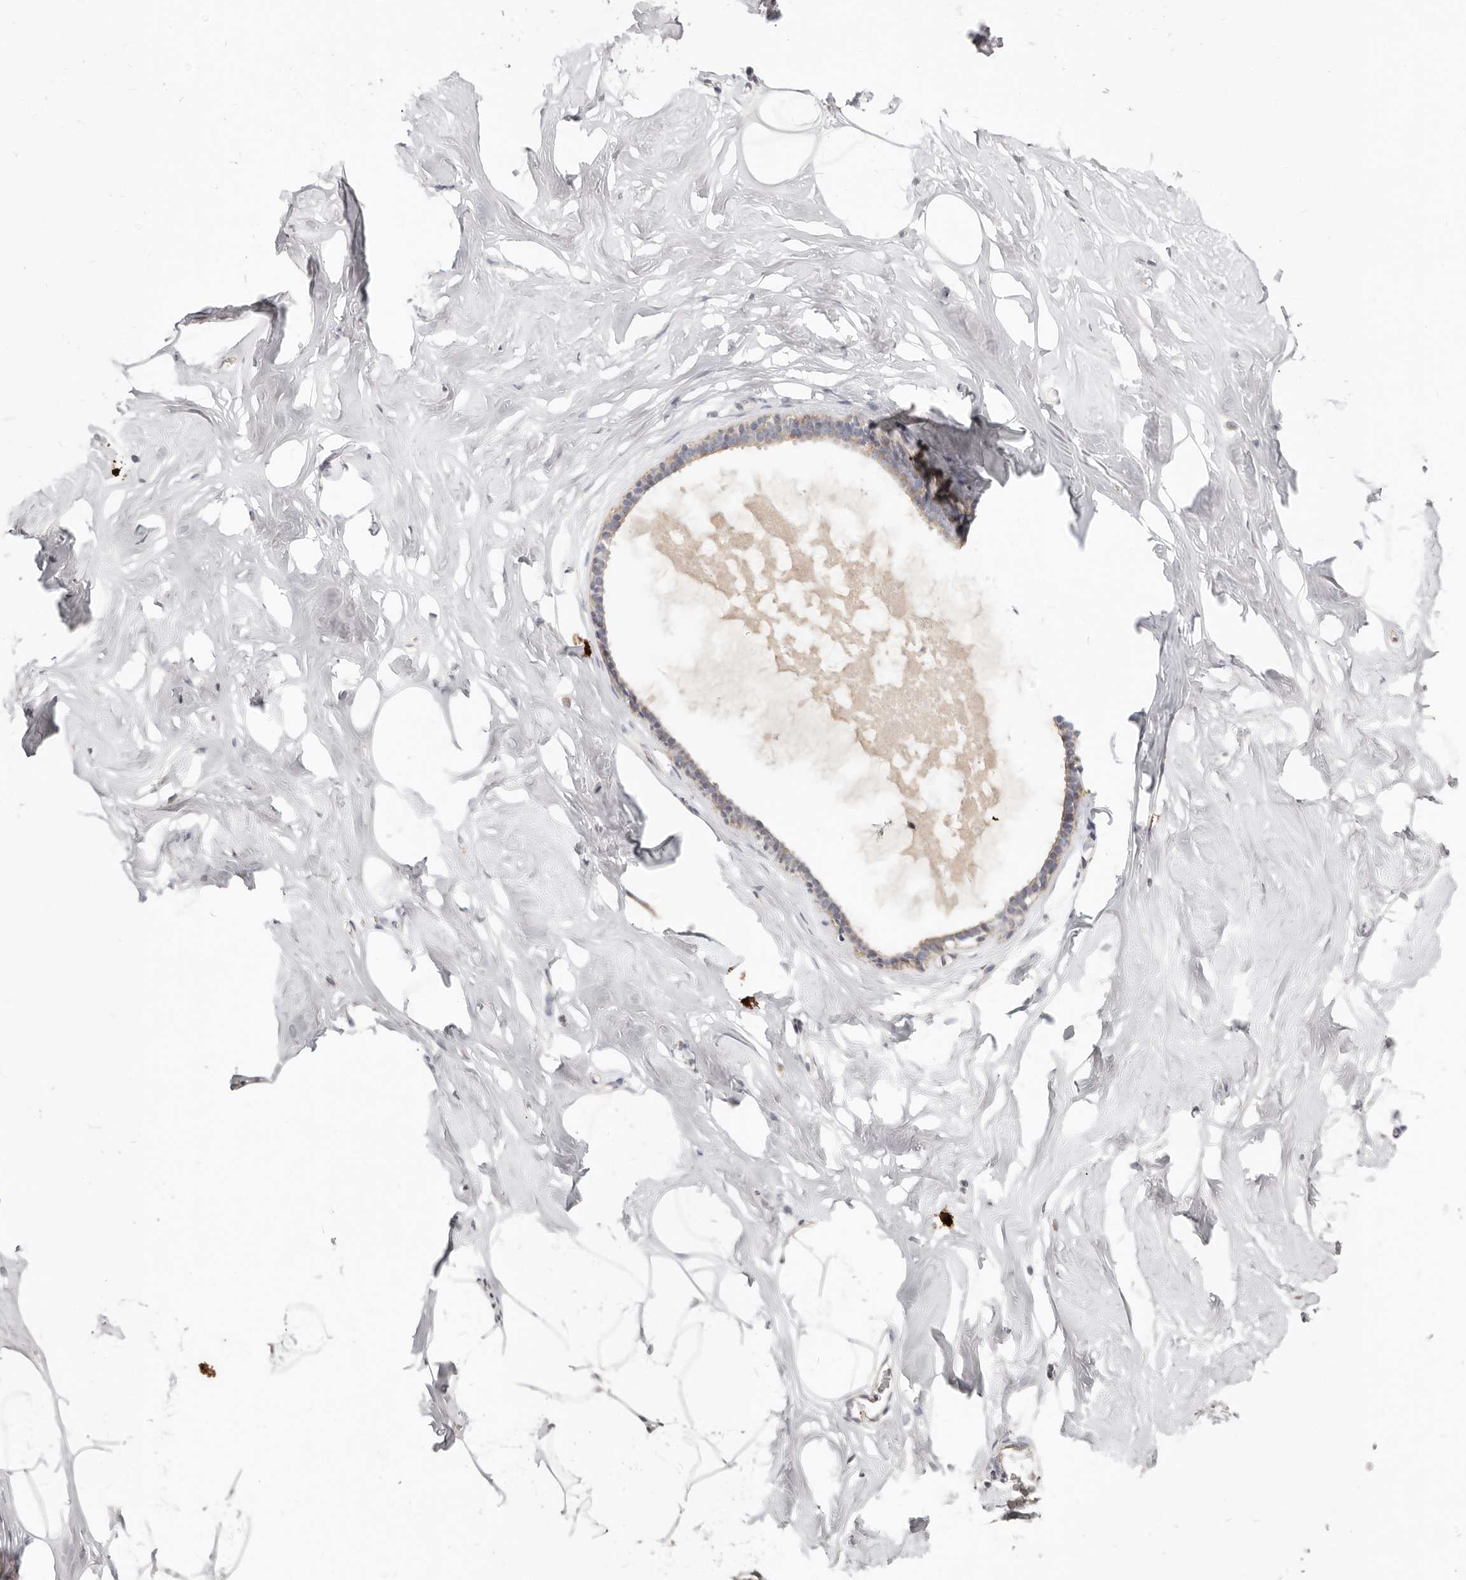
{"staining": {"intensity": "negative", "quantity": "none", "location": "none"}, "tissue": "adipose tissue", "cell_type": "Adipocytes", "image_type": "normal", "snomed": [{"axis": "morphology", "description": "Normal tissue, NOS"}, {"axis": "morphology", "description": "Fibrosis, NOS"}, {"axis": "topography", "description": "Breast"}, {"axis": "topography", "description": "Adipose tissue"}], "caption": "Immunohistochemical staining of unremarkable human adipose tissue displays no significant positivity in adipocytes.", "gene": "ZRANB1", "patient": {"sex": "female", "age": 39}}